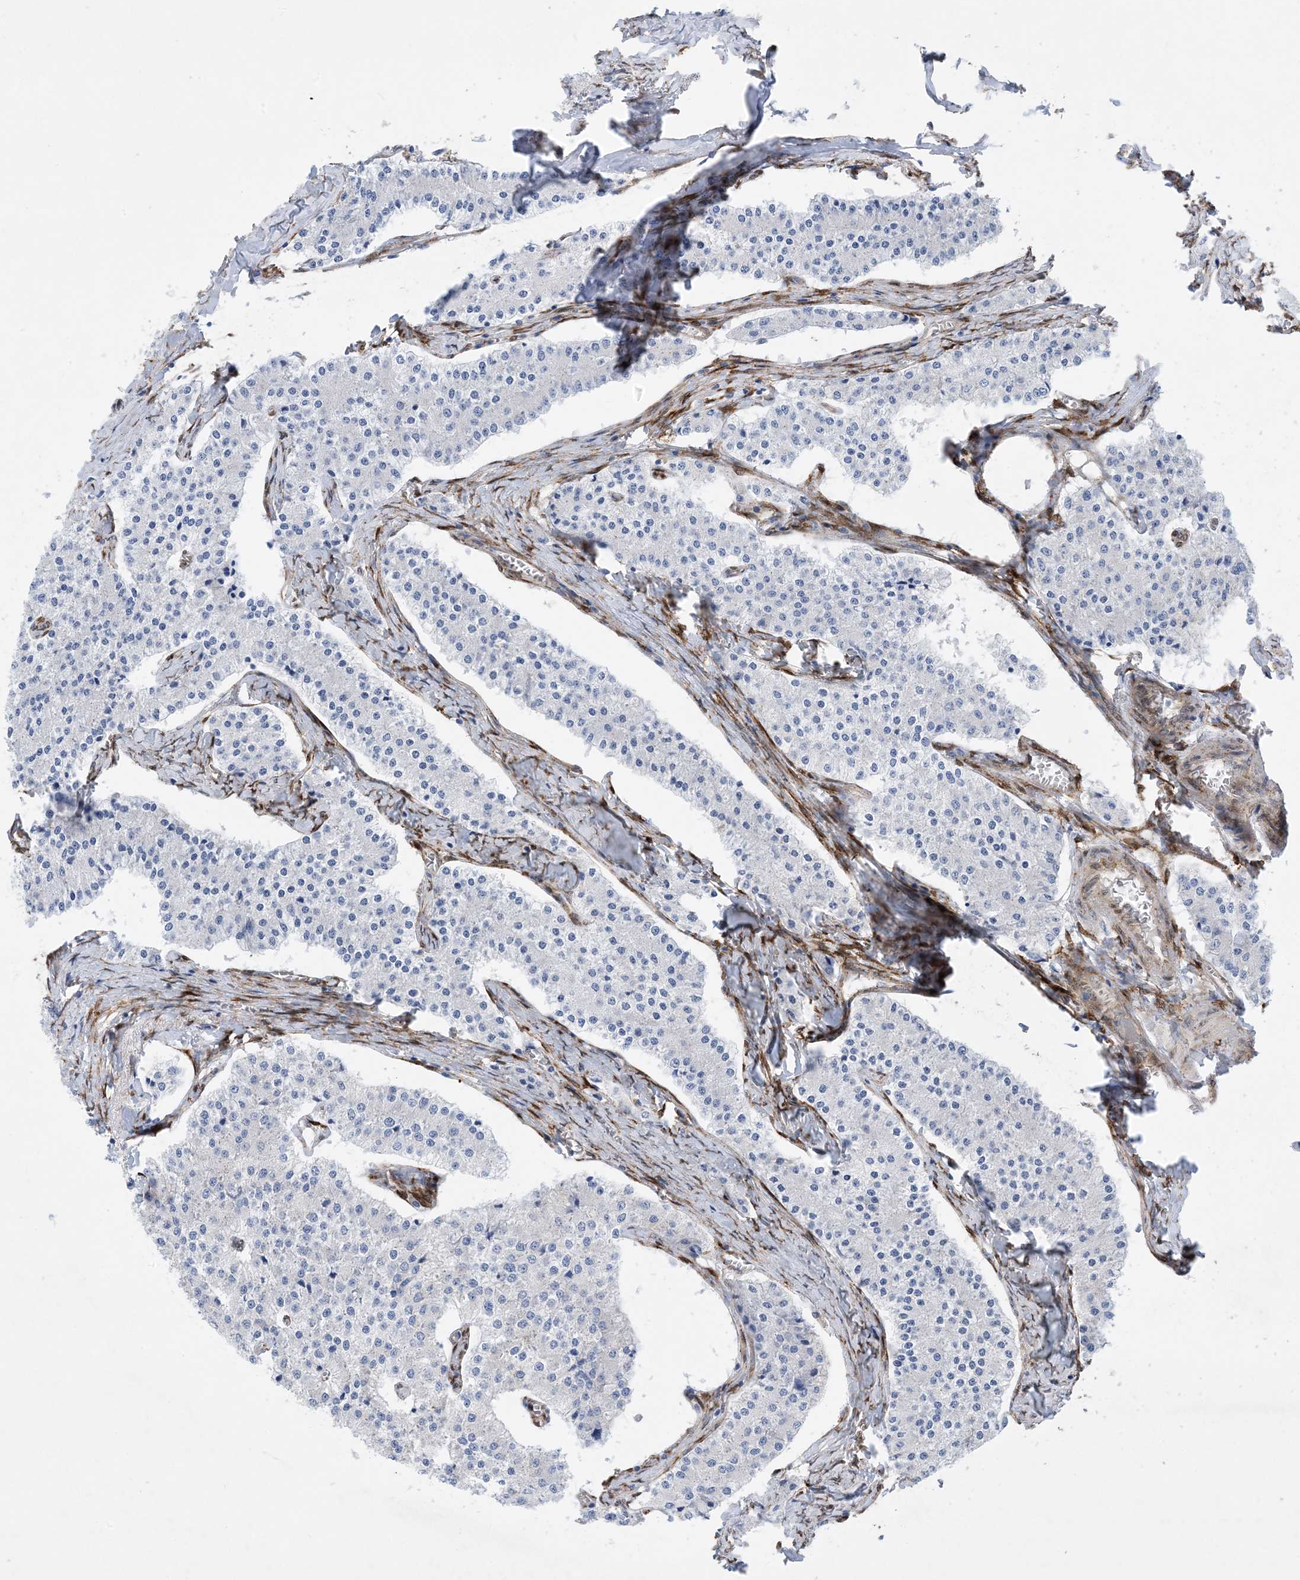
{"staining": {"intensity": "negative", "quantity": "none", "location": "none"}, "tissue": "carcinoid", "cell_type": "Tumor cells", "image_type": "cancer", "snomed": [{"axis": "morphology", "description": "Carcinoid, malignant, NOS"}, {"axis": "topography", "description": "Colon"}], "caption": "High power microscopy histopathology image of an immunohistochemistry (IHC) histopathology image of carcinoid, revealing no significant expression in tumor cells.", "gene": "RBMS3", "patient": {"sex": "female", "age": 52}}